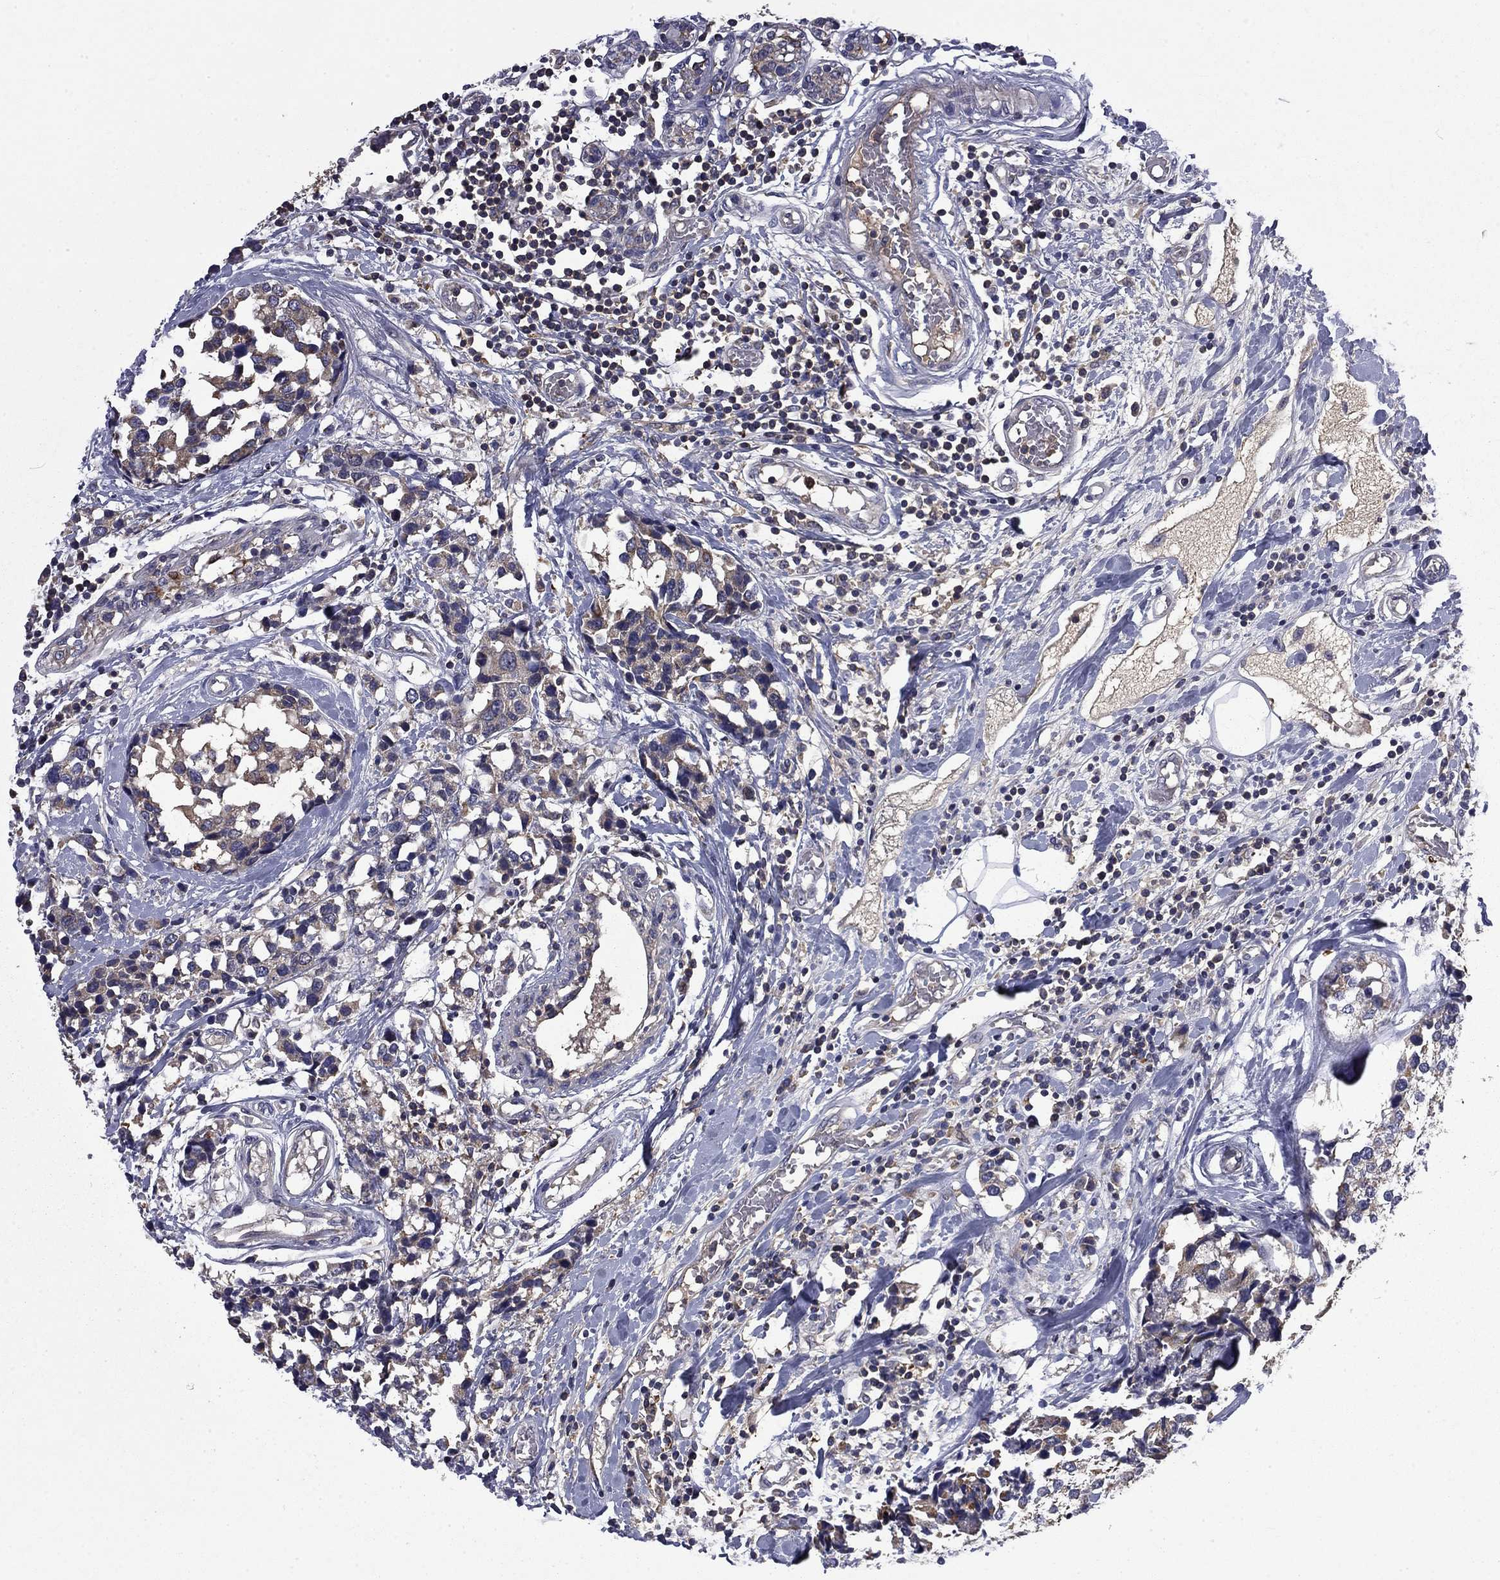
{"staining": {"intensity": "weak", "quantity": ">75%", "location": "cytoplasmic/membranous"}, "tissue": "breast cancer", "cell_type": "Tumor cells", "image_type": "cancer", "snomed": [{"axis": "morphology", "description": "Lobular carcinoma"}, {"axis": "topography", "description": "Breast"}], "caption": "Breast cancer (lobular carcinoma) was stained to show a protein in brown. There is low levels of weak cytoplasmic/membranous staining in approximately >75% of tumor cells. The protein of interest is stained brown, and the nuclei are stained in blue (DAB IHC with brightfield microscopy, high magnification).", "gene": "CEACAM7", "patient": {"sex": "female", "age": 59}}